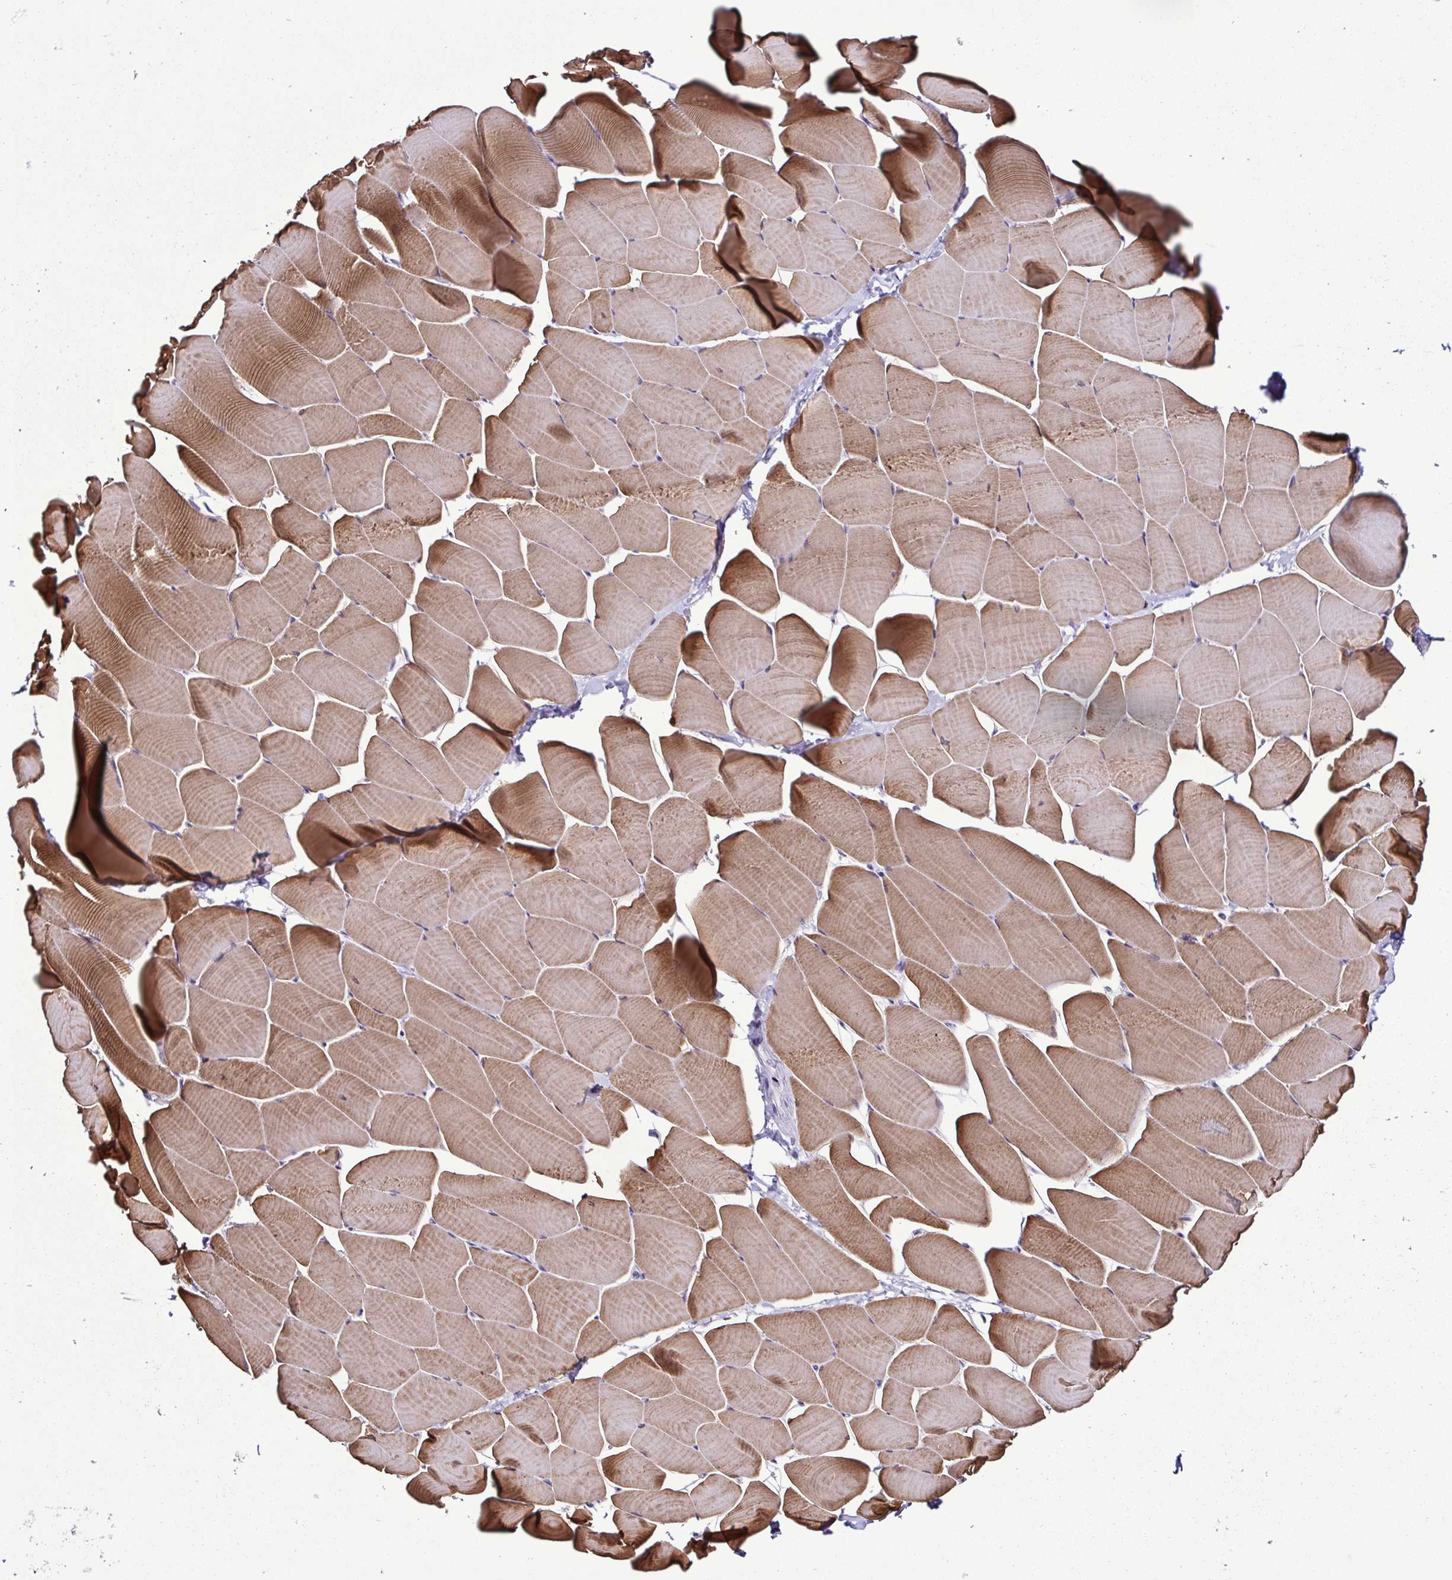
{"staining": {"intensity": "moderate", "quantity": ">75%", "location": "cytoplasmic/membranous"}, "tissue": "skeletal muscle", "cell_type": "Myocytes", "image_type": "normal", "snomed": [{"axis": "morphology", "description": "Normal tissue, NOS"}, {"axis": "topography", "description": "Skeletal muscle"}], "caption": "Protein staining shows moderate cytoplasmic/membranous expression in approximately >75% of myocytes in unremarkable skeletal muscle.", "gene": "SRL", "patient": {"sex": "male", "age": 25}}